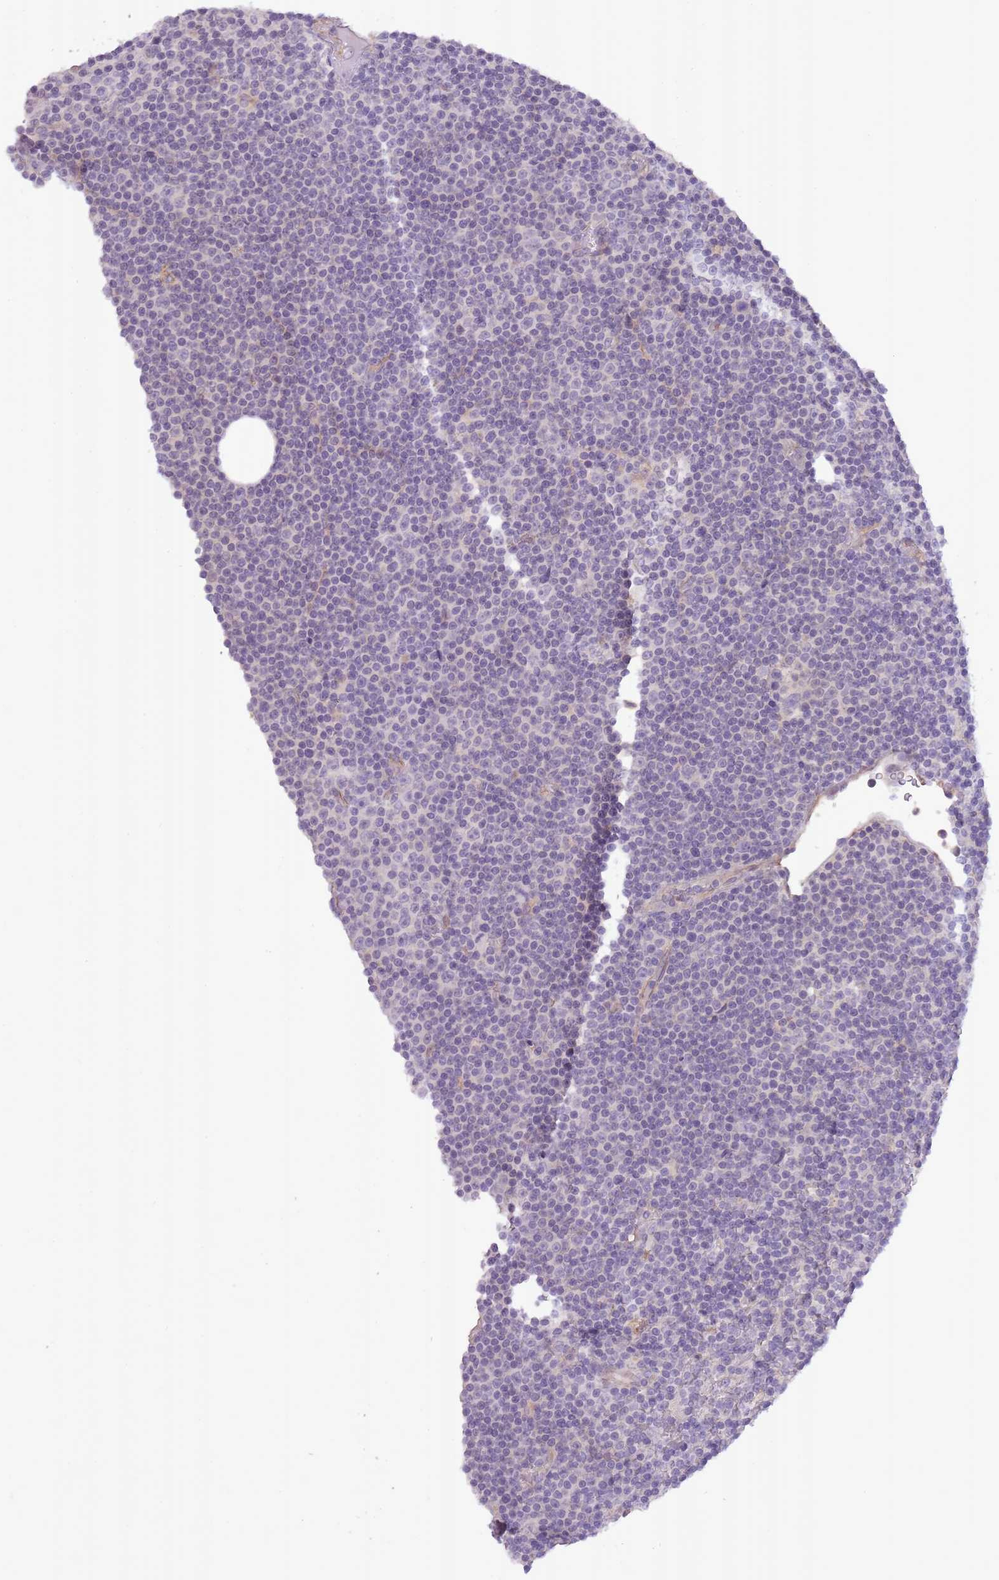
{"staining": {"intensity": "negative", "quantity": "none", "location": "none"}, "tissue": "lymphoma", "cell_type": "Tumor cells", "image_type": "cancer", "snomed": [{"axis": "morphology", "description": "Malignant lymphoma, non-Hodgkin's type, Low grade"}, {"axis": "topography", "description": "Lymph node"}], "caption": "A high-resolution micrograph shows immunohistochemistry staining of lymphoma, which demonstrates no significant staining in tumor cells. (DAB immunohistochemistry (IHC) with hematoxylin counter stain).", "gene": "SLC8A2", "patient": {"sex": "female", "age": 67}}